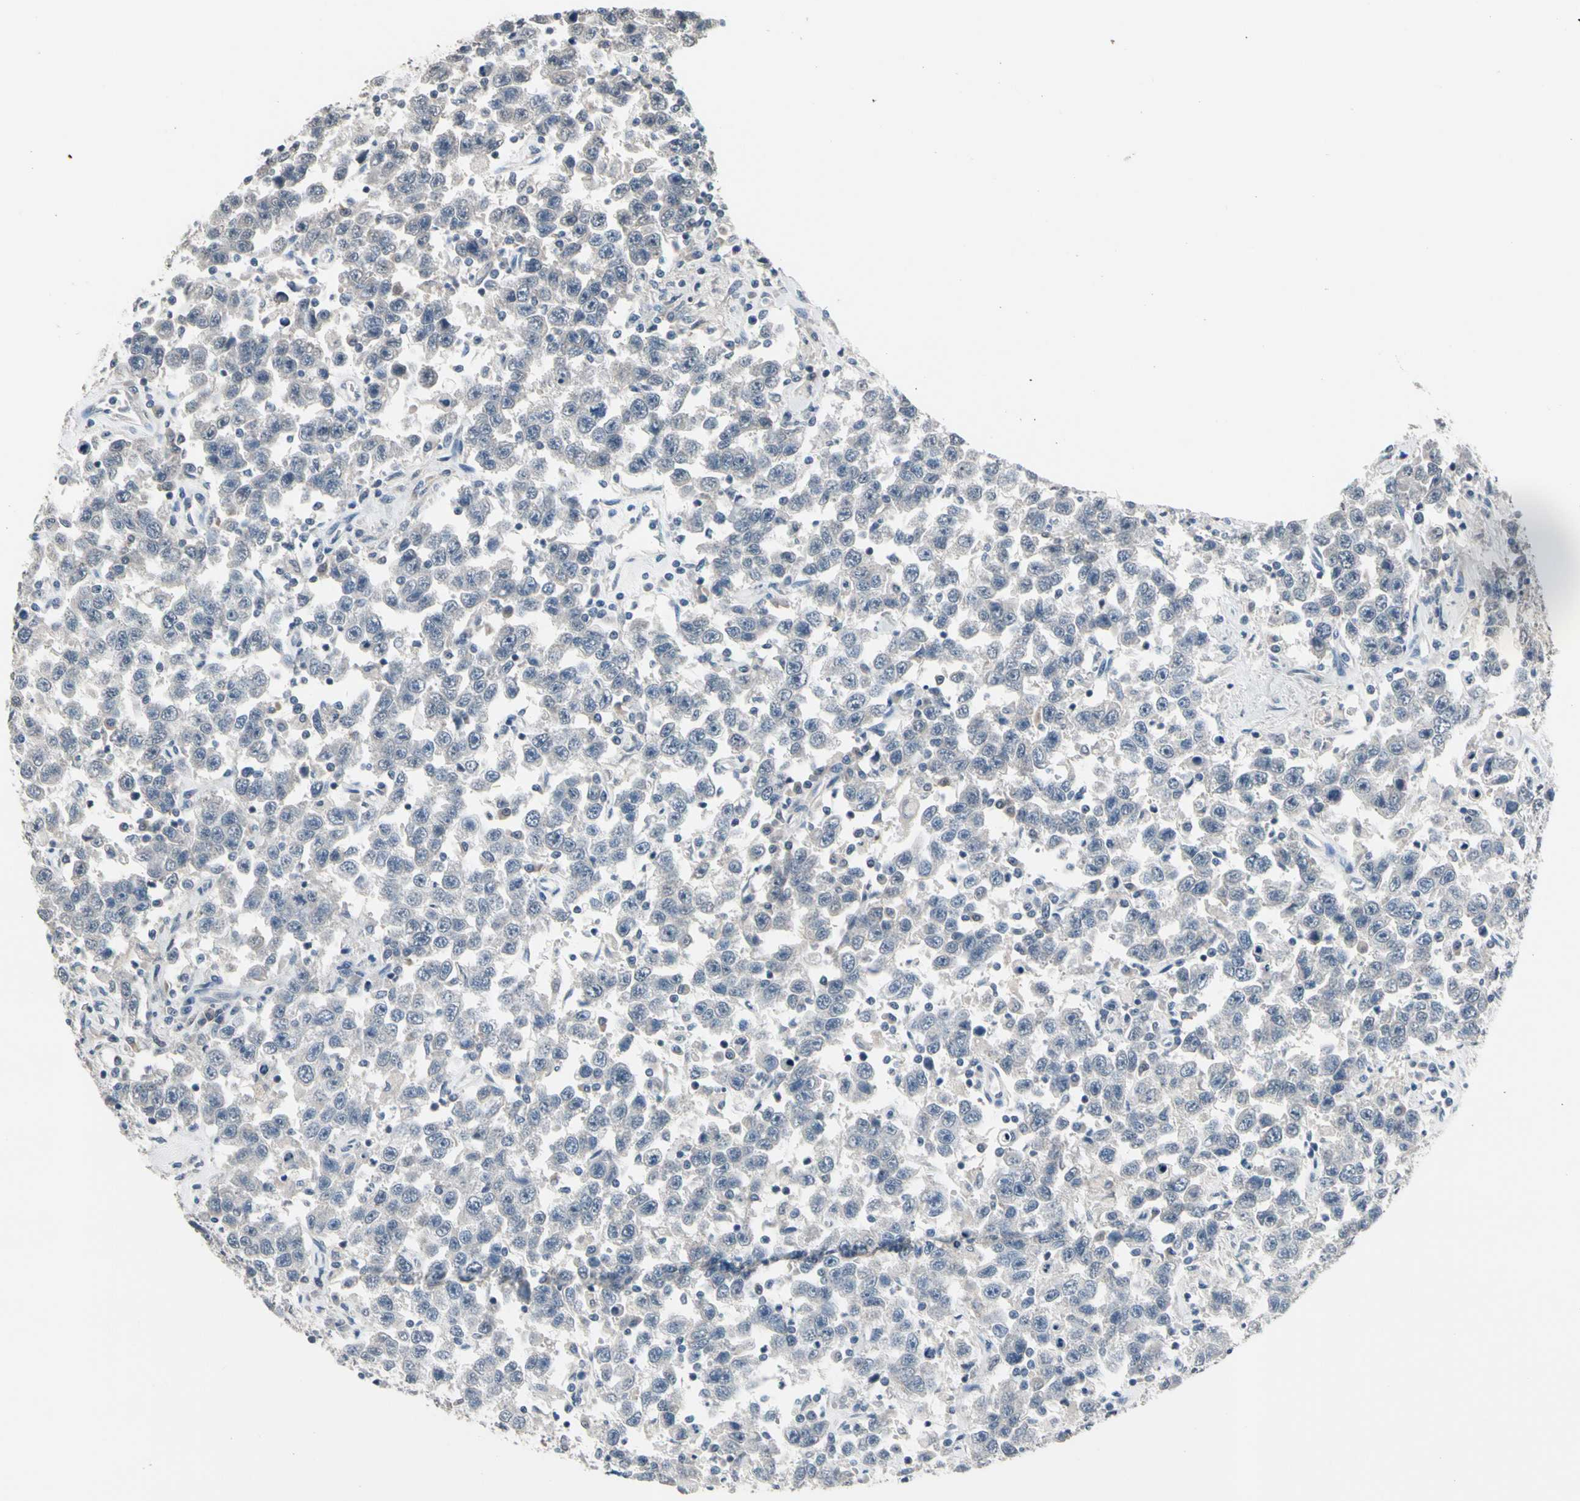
{"staining": {"intensity": "negative", "quantity": "none", "location": "none"}, "tissue": "testis cancer", "cell_type": "Tumor cells", "image_type": "cancer", "snomed": [{"axis": "morphology", "description": "Seminoma, NOS"}, {"axis": "topography", "description": "Testis"}], "caption": "This is an immunohistochemistry photomicrograph of human seminoma (testis). There is no positivity in tumor cells.", "gene": "SV2A", "patient": {"sex": "male", "age": 41}}